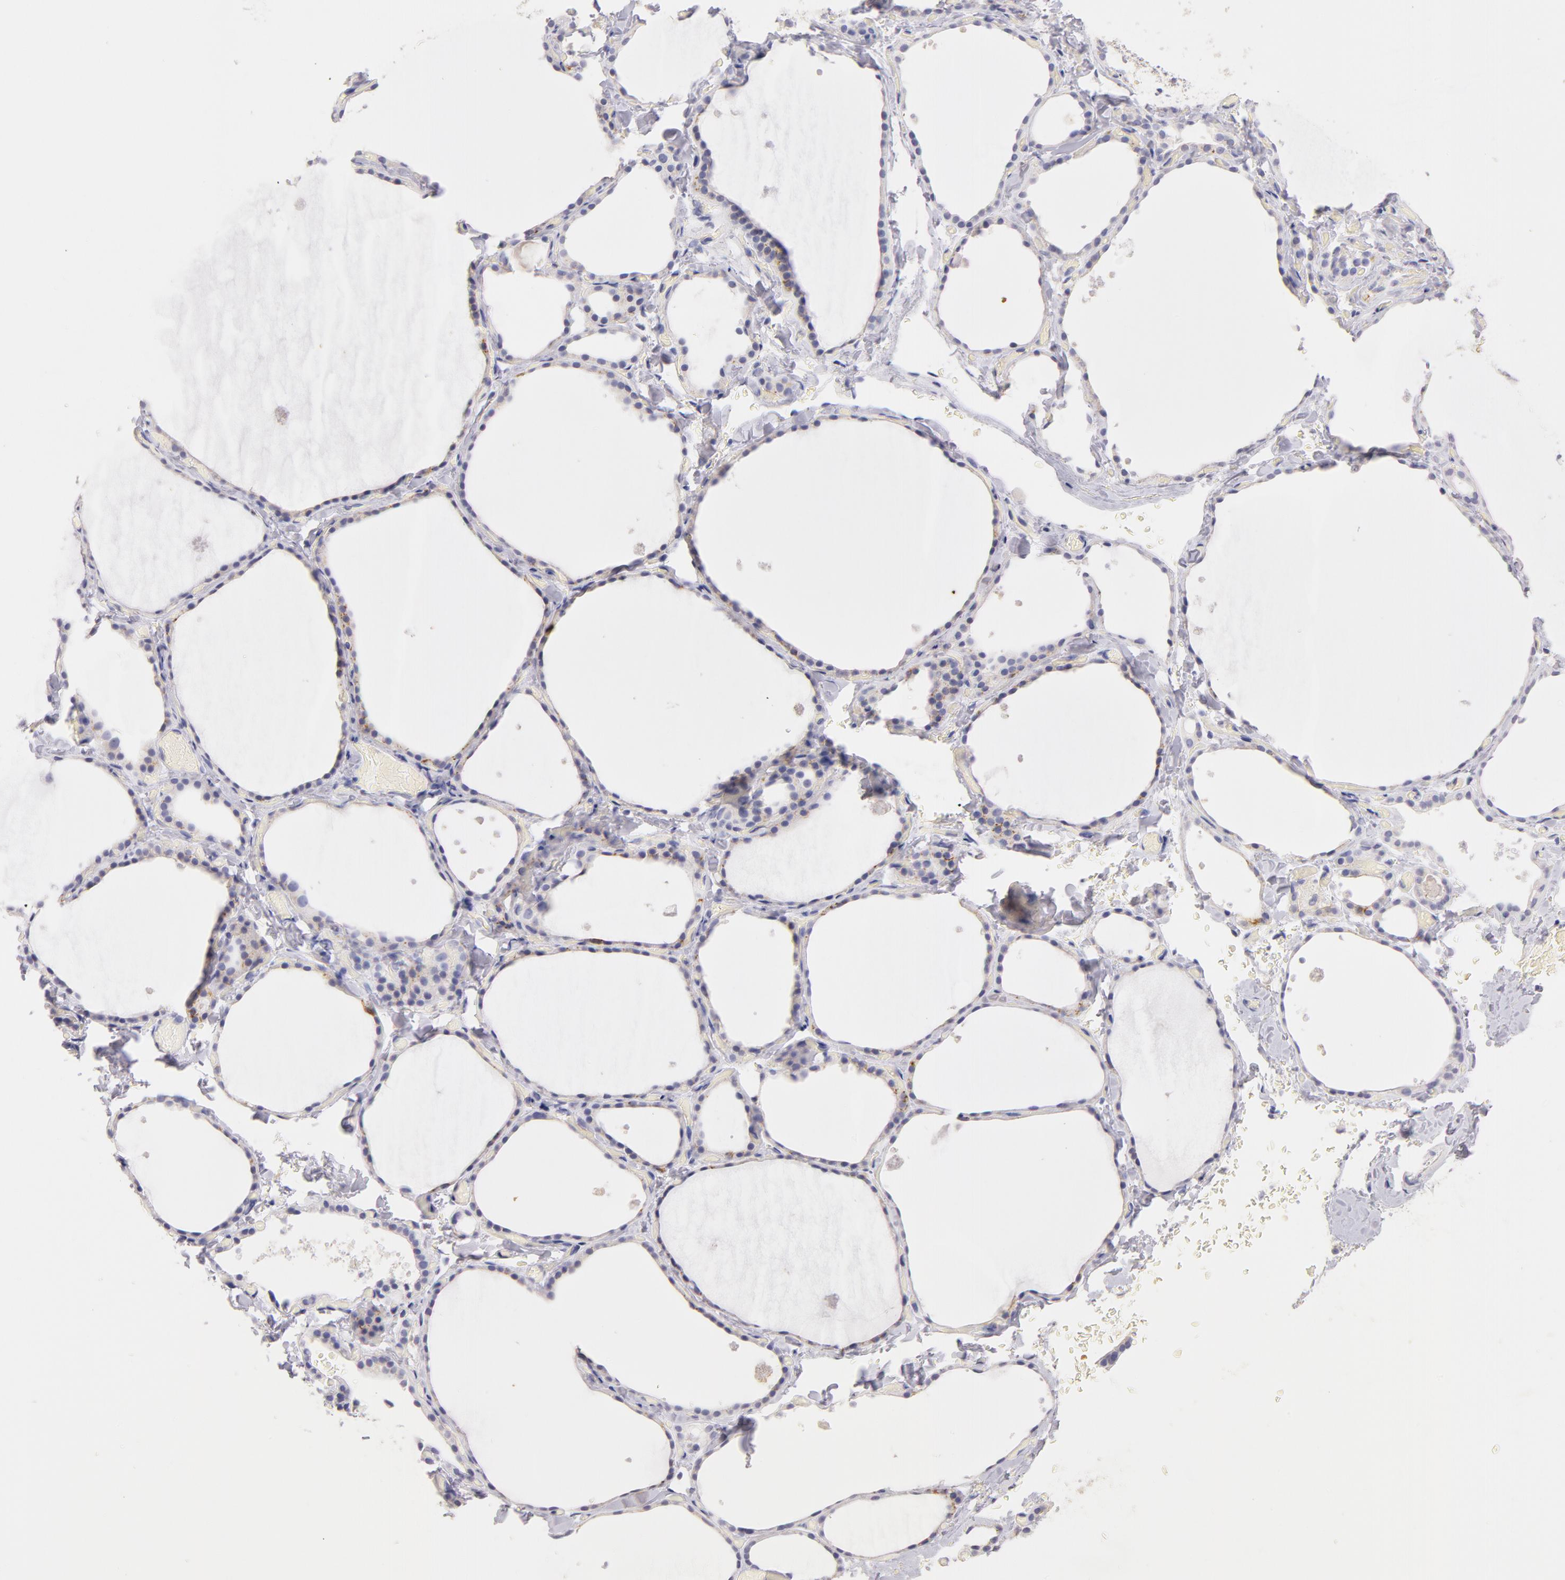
{"staining": {"intensity": "moderate", "quantity": ">75%", "location": "cytoplasmic/membranous"}, "tissue": "thyroid gland", "cell_type": "Glandular cells", "image_type": "normal", "snomed": [{"axis": "morphology", "description": "Normal tissue, NOS"}, {"axis": "topography", "description": "Thyroid gland"}], "caption": "High-power microscopy captured an IHC micrograph of normal thyroid gland, revealing moderate cytoplasmic/membranous staining in approximately >75% of glandular cells. (DAB (3,3'-diaminobenzidine) IHC with brightfield microscopy, high magnification).", "gene": "CD44", "patient": {"sex": "male", "age": 34}}